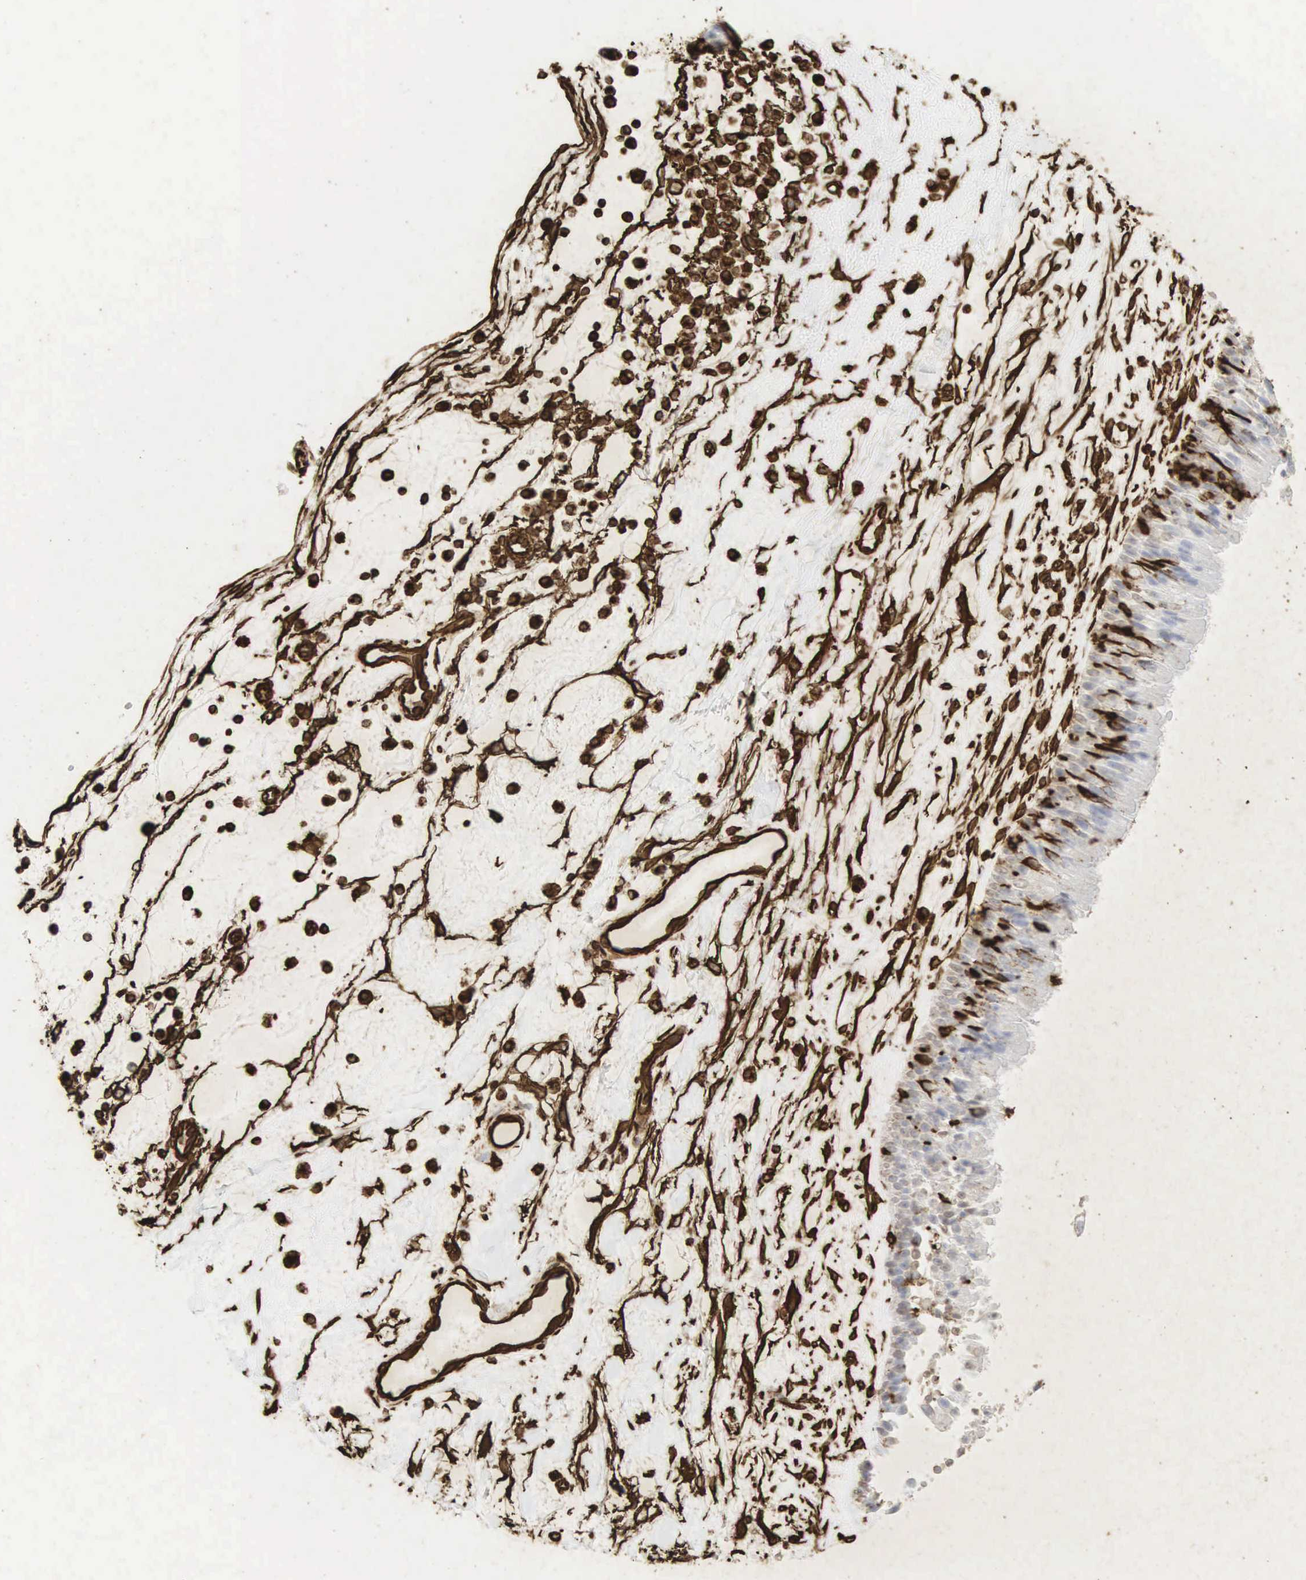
{"staining": {"intensity": "strong", "quantity": "<25%", "location": "cytoplasmic/membranous"}, "tissue": "nasopharynx", "cell_type": "Respiratory epithelial cells", "image_type": "normal", "snomed": [{"axis": "morphology", "description": "Normal tissue, NOS"}, {"axis": "topography", "description": "Nasopharynx"}], "caption": "This histopathology image shows IHC staining of unremarkable nasopharynx, with medium strong cytoplasmic/membranous staining in about <25% of respiratory epithelial cells.", "gene": "VIM", "patient": {"sex": "male", "age": 13}}